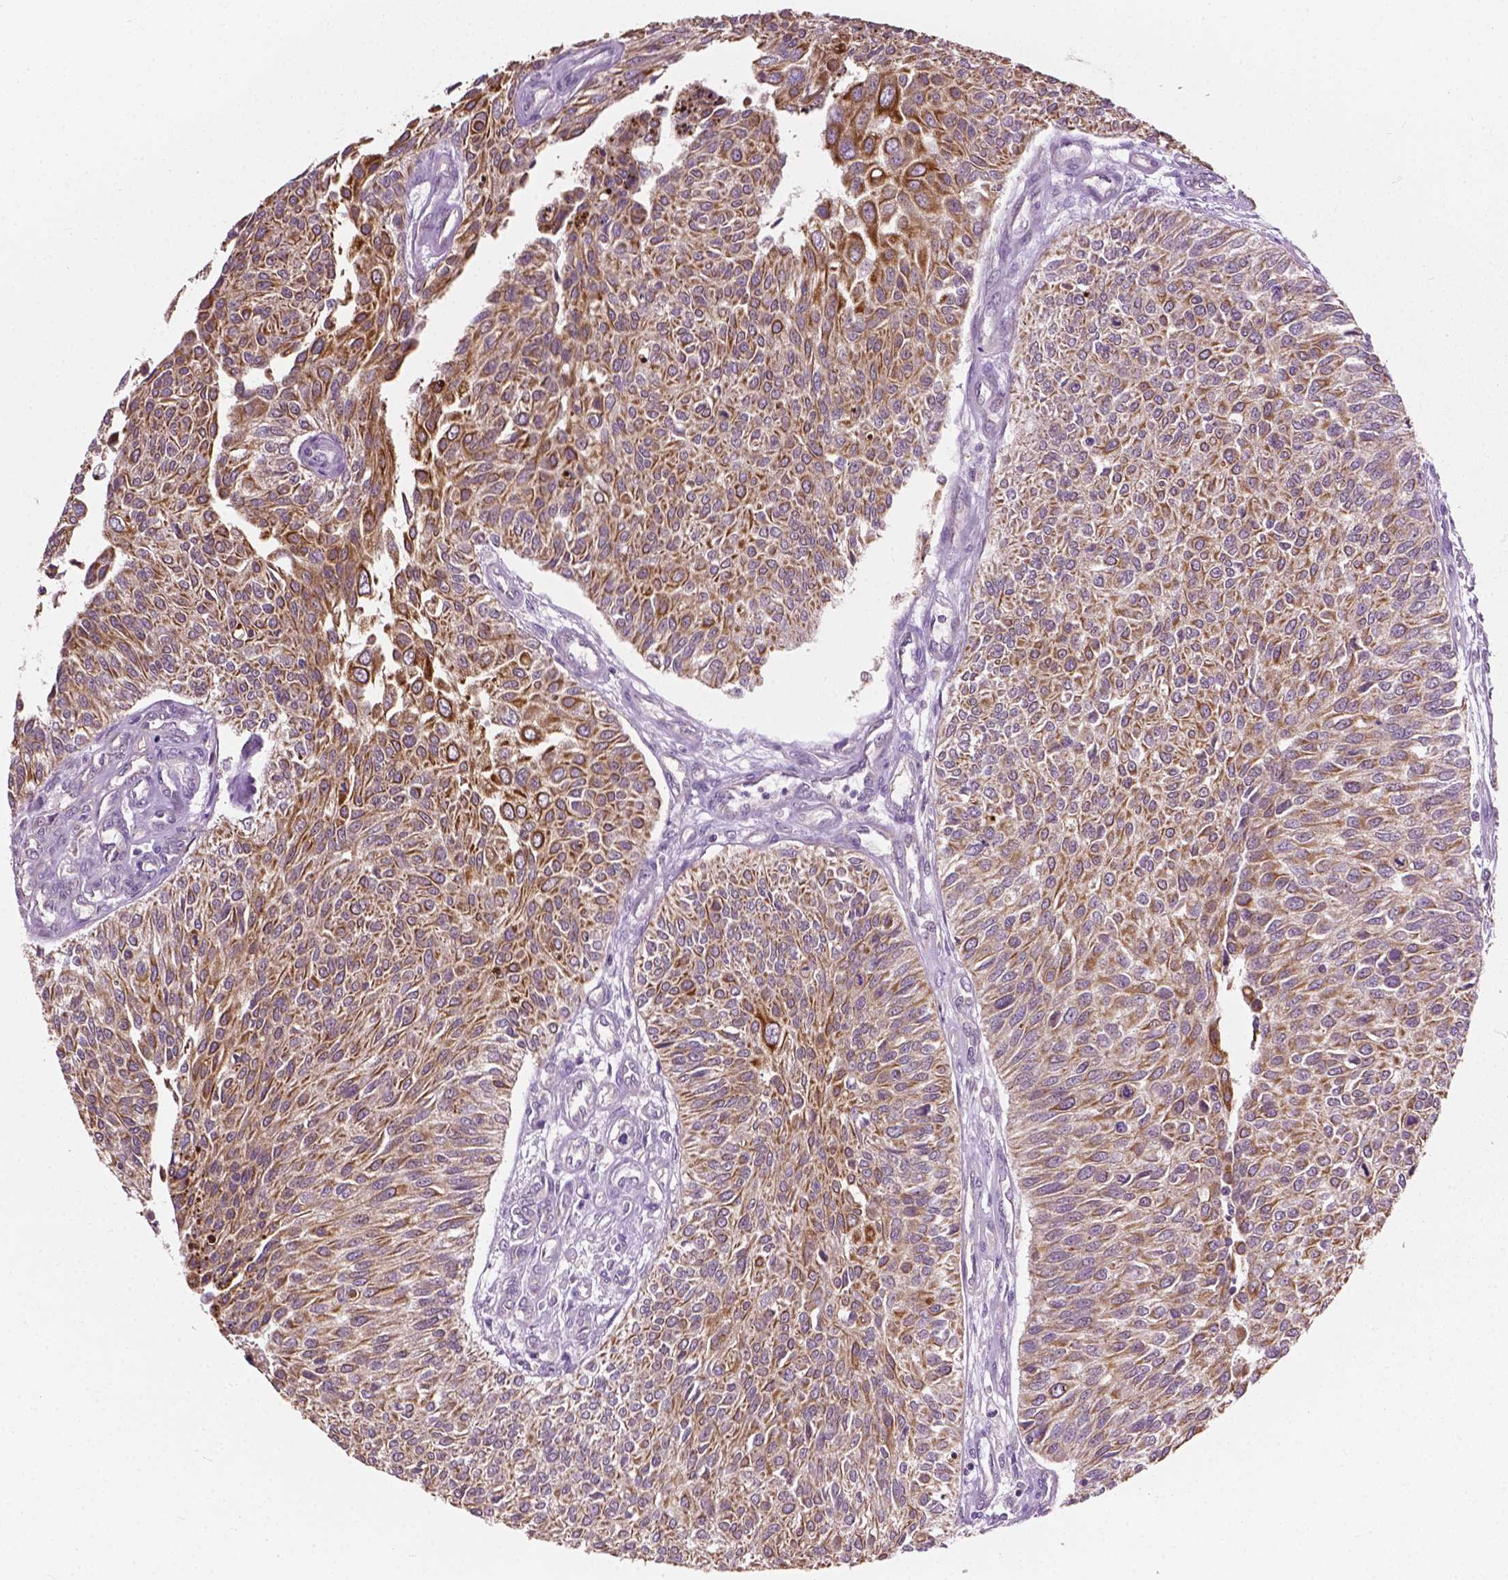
{"staining": {"intensity": "moderate", "quantity": ">75%", "location": "cytoplasmic/membranous"}, "tissue": "urothelial cancer", "cell_type": "Tumor cells", "image_type": "cancer", "snomed": [{"axis": "morphology", "description": "Urothelial carcinoma, NOS"}, {"axis": "topography", "description": "Urinary bladder"}], "caption": "Immunohistochemical staining of transitional cell carcinoma demonstrates medium levels of moderate cytoplasmic/membranous protein positivity in approximately >75% of tumor cells. The protein of interest is stained brown, and the nuclei are stained in blue (DAB IHC with brightfield microscopy, high magnification).", "gene": "MZT1", "patient": {"sex": "male", "age": 55}}